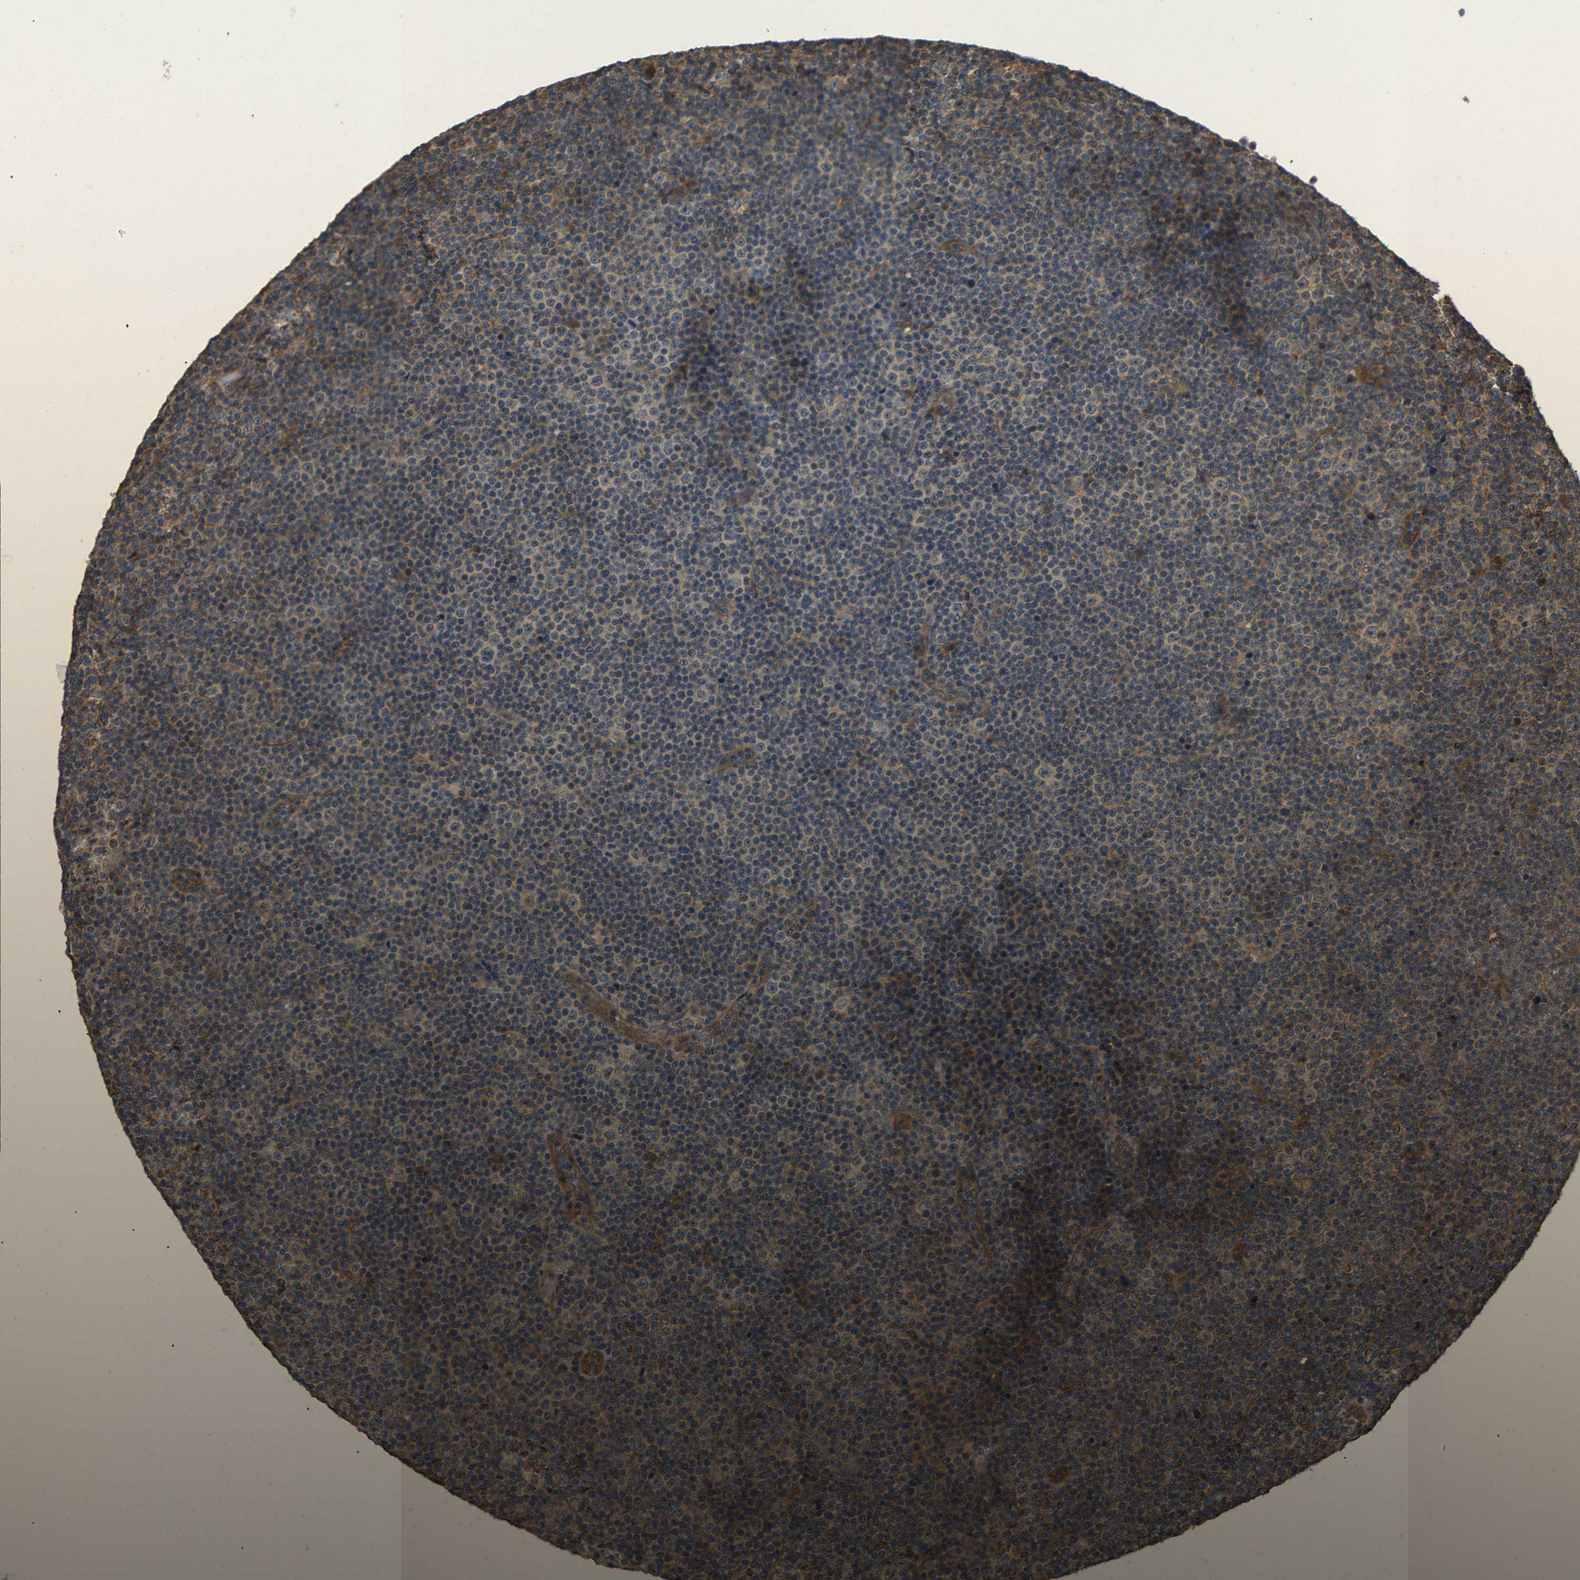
{"staining": {"intensity": "weak", "quantity": ">75%", "location": "cytoplasmic/membranous"}, "tissue": "lymphoma", "cell_type": "Tumor cells", "image_type": "cancer", "snomed": [{"axis": "morphology", "description": "Malignant lymphoma, non-Hodgkin's type, Low grade"}, {"axis": "topography", "description": "Lymph node"}], "caption": "A brown stain shows weak cytoplasmic/membranous positivity of a protein in human lymphoma tumor cells.", "gene": "EIF2S1", "patient": {"sex": "female", "age": 67}}